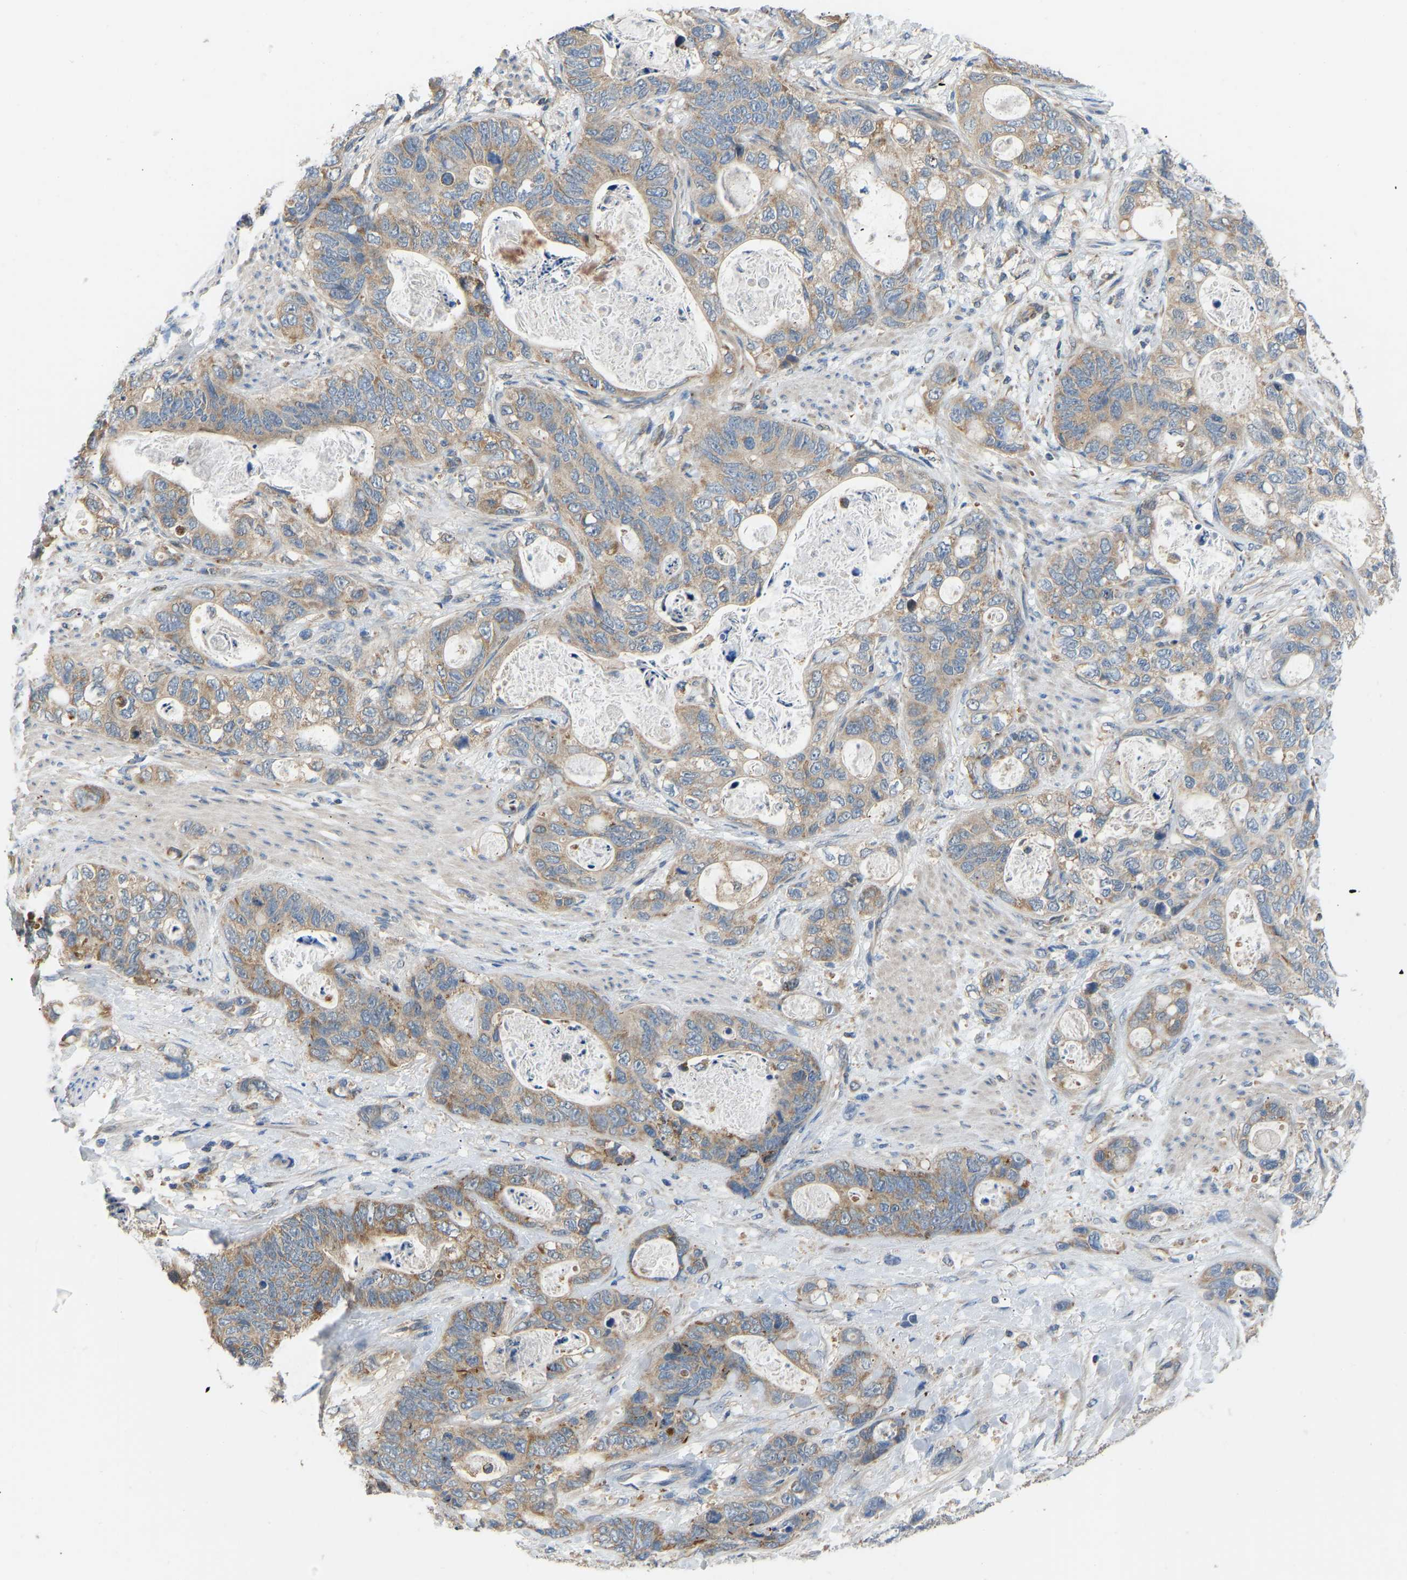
{"staining": {"intensity": "moderate", "quantity": "25%-75%", "location": "cytoplasmic/membranous"}, "tissue": "stomach cancer", "cell_type": "Tumor cells", "image_type": "cancer", "snomed": [{"axis": "morphology", "description": "Normal tissue, NOS"}, {"axis": "morphology", "description": "Adenocarcinoma, NOS"}, {"axis": "topography", "description": "Stomach"}], "caption": "Immunohistochemistry image of adenocarcinoma (stomach) stained for a protein (brown), which shows medium levels of moderate cytoplasmic/membranous positivity in about 25%-75% of tumor cells.", "gene": "RBP1", "patient": {"sex": "female", "age": 89}}